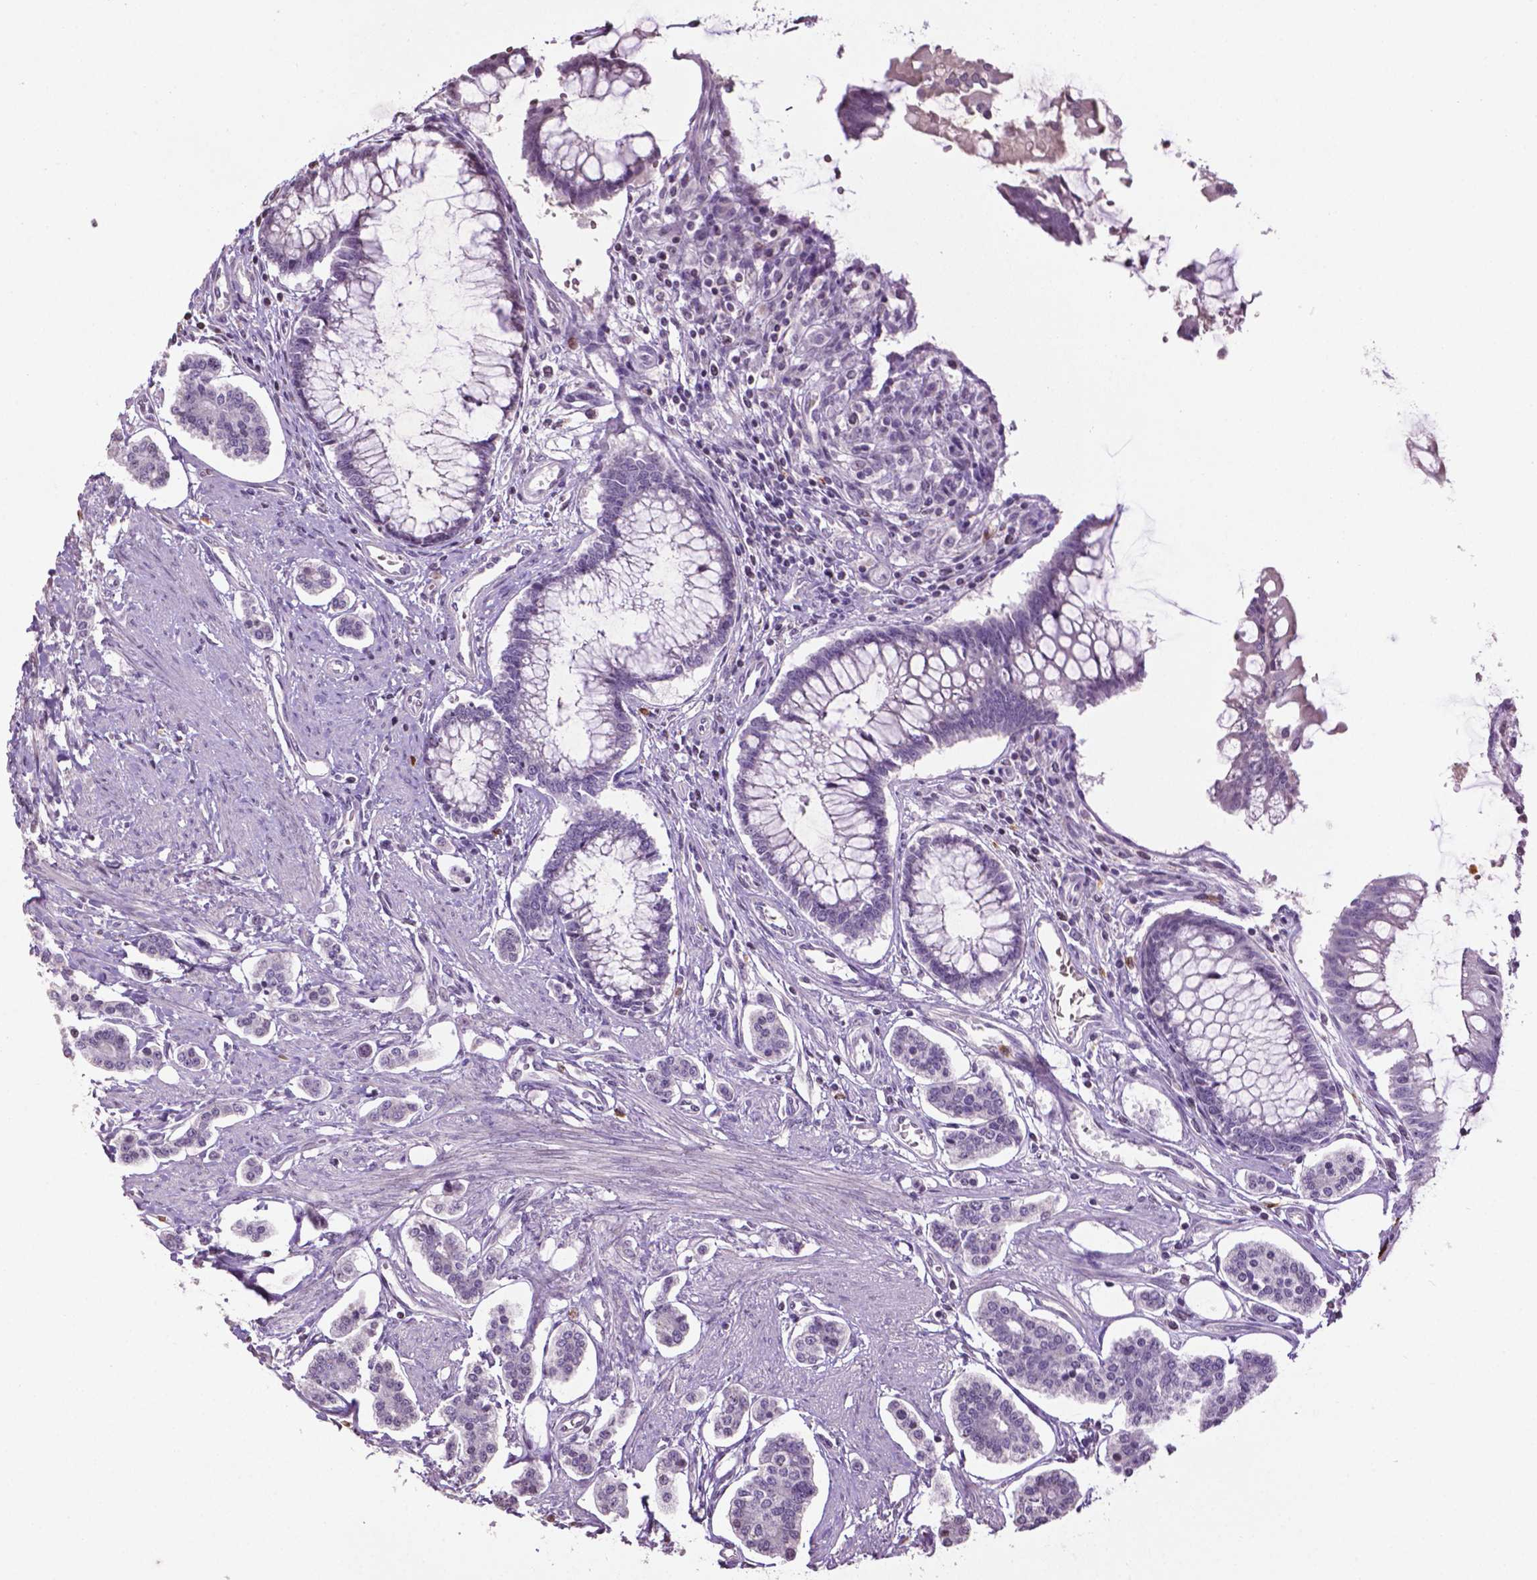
{"staining": {"intensity": "negative", "quantity": "none", "location": "none"}, "tissue": "carcinoid", "cell_type": "Tumor cells", "image_type": "cancer", "snomed": [{"axis": "morphology", "description": "Carcinoid, malignant, NOS"}, {"axis": "topography", "description": "Small intestine"}], "caption": "The immunohistochemistry photomicrograph has no significant staining in tumor cells of carcinoid tissue. The staining is performed using DAB (3,3'-diaminobenzidine) brown chromogen with nuclei counter-stained in using hematoxylin.", "gene": "NTNG2", "patient": {"sex": "female", "age": 65}}